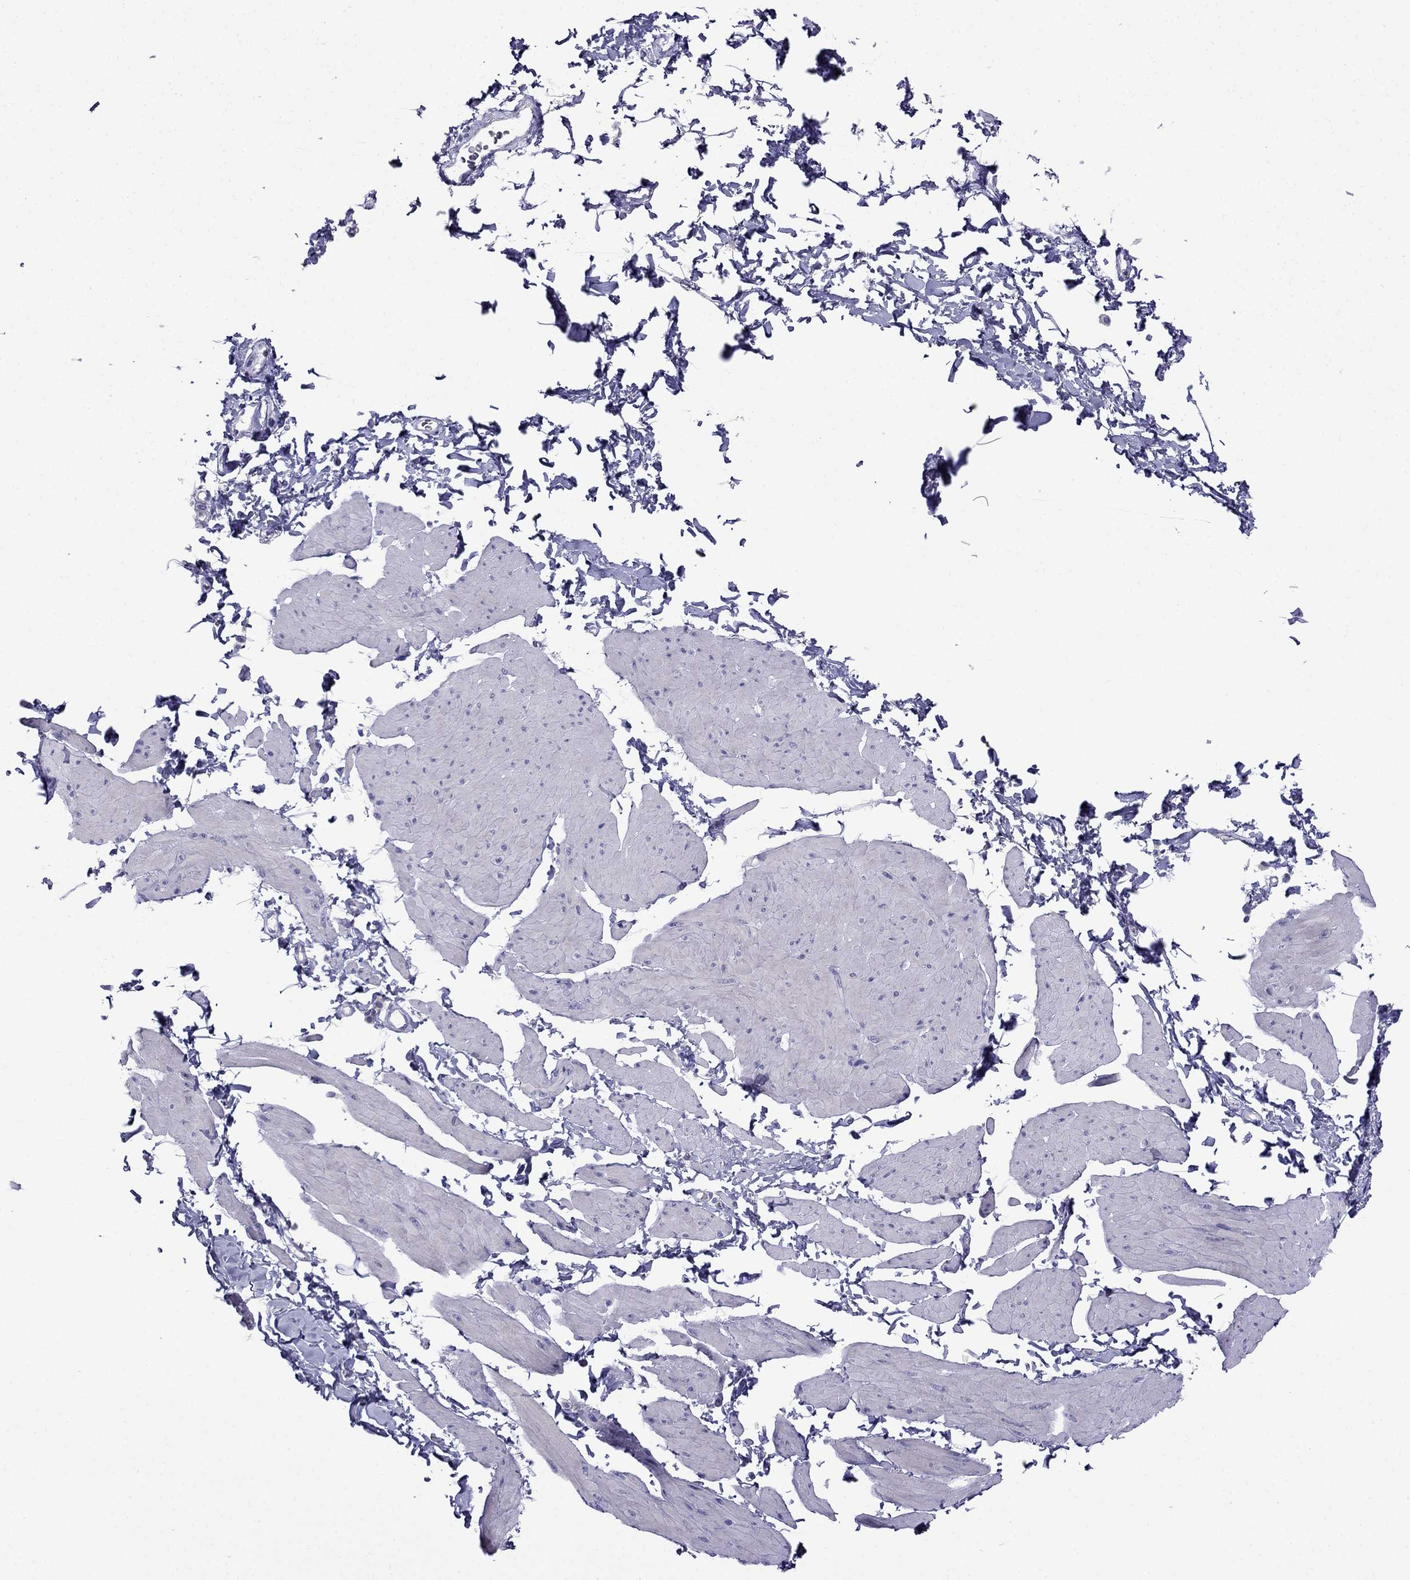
{"staining": {"intensity": "negative", "quantity": "none", "location": "none"}, "tissue": "smooth muscle", "cell_type": "Smooth muscle cells", "image_type": "normal", "snomed": [{"axis": "morphology", "description": "Normal tissue, NOS"}, {"axis": "topography", "description": "Adipose tissue"}, {"axis": "topography", "description": "Smooth muscle"}, {"axis": "topography", "description": "Peripheral nerve tissue"}], "caption": "High magnification brightfield microscopy of normal smooth muscle stained with DAB (brown) and counterstained with hematoxylin (blue): smooth muscle cells show no significant expression. The staining is performed using DAB (3,3'-diaminobenzidine) brown chromogen with nuclei counter-stained in using hematoxylin.", "gene": "PATE1", "patient": {"sex": "male", "age": 83}}